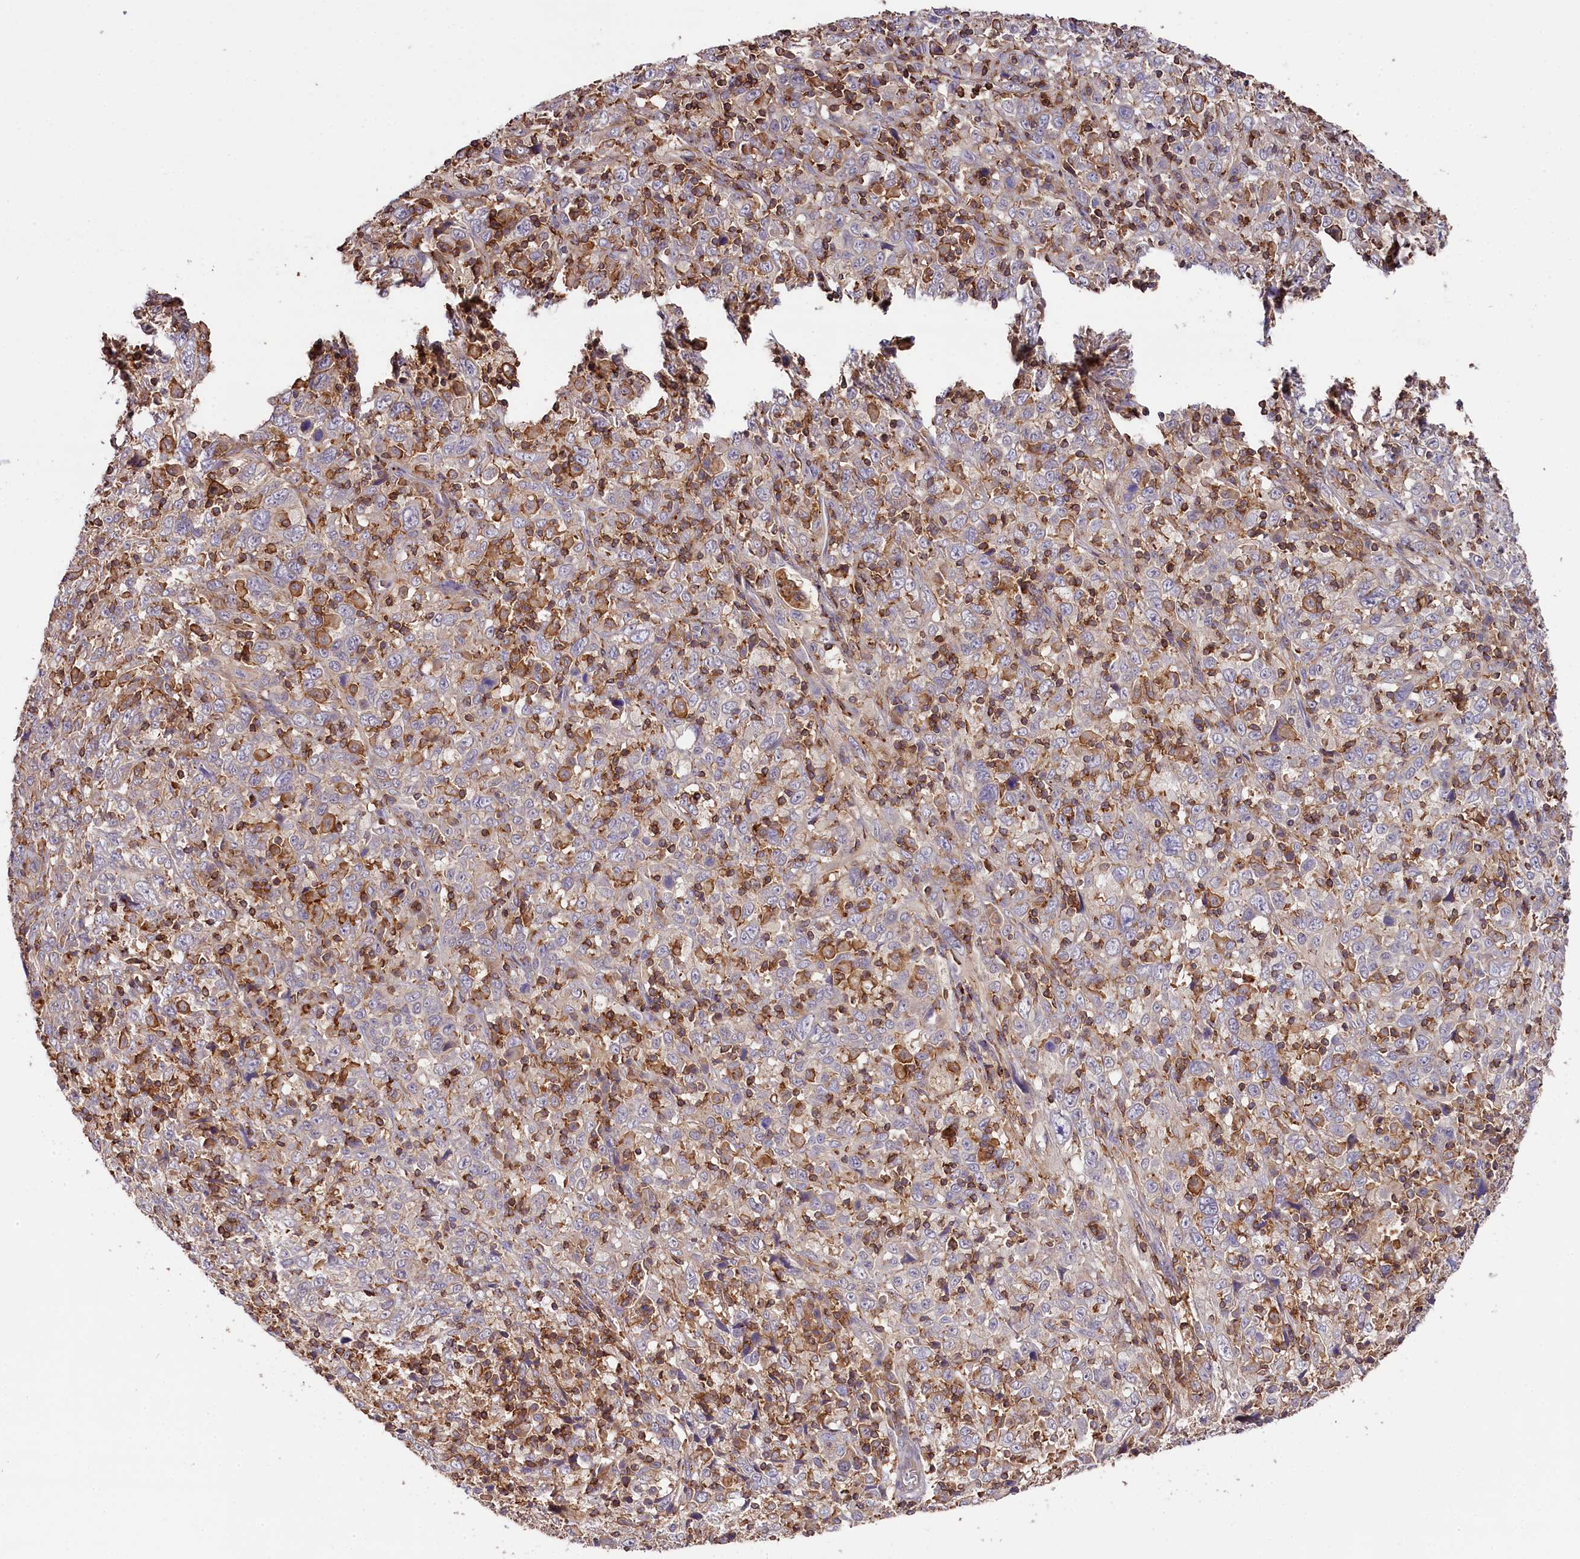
{"staining": {"intensity": "negative", "quantity": "none", "location": "none"}, "tissue": "cervical cancer", "cell_type": "Tumor cells", "image_type": "cancer", "snomed": [{"axis": "morphology", "description": "Squamous cell carcinoma, NOS"}, {"axis": "topography", "description": "Cervix"}], "caption": "This is a micrograph of immunohistochemistry staining of cervical cancer (squamous cell carcinoma), which shows no expression in tumor cells.", "gene": "SKIDA1", "patient": {"sex": "female", "age": 46}}